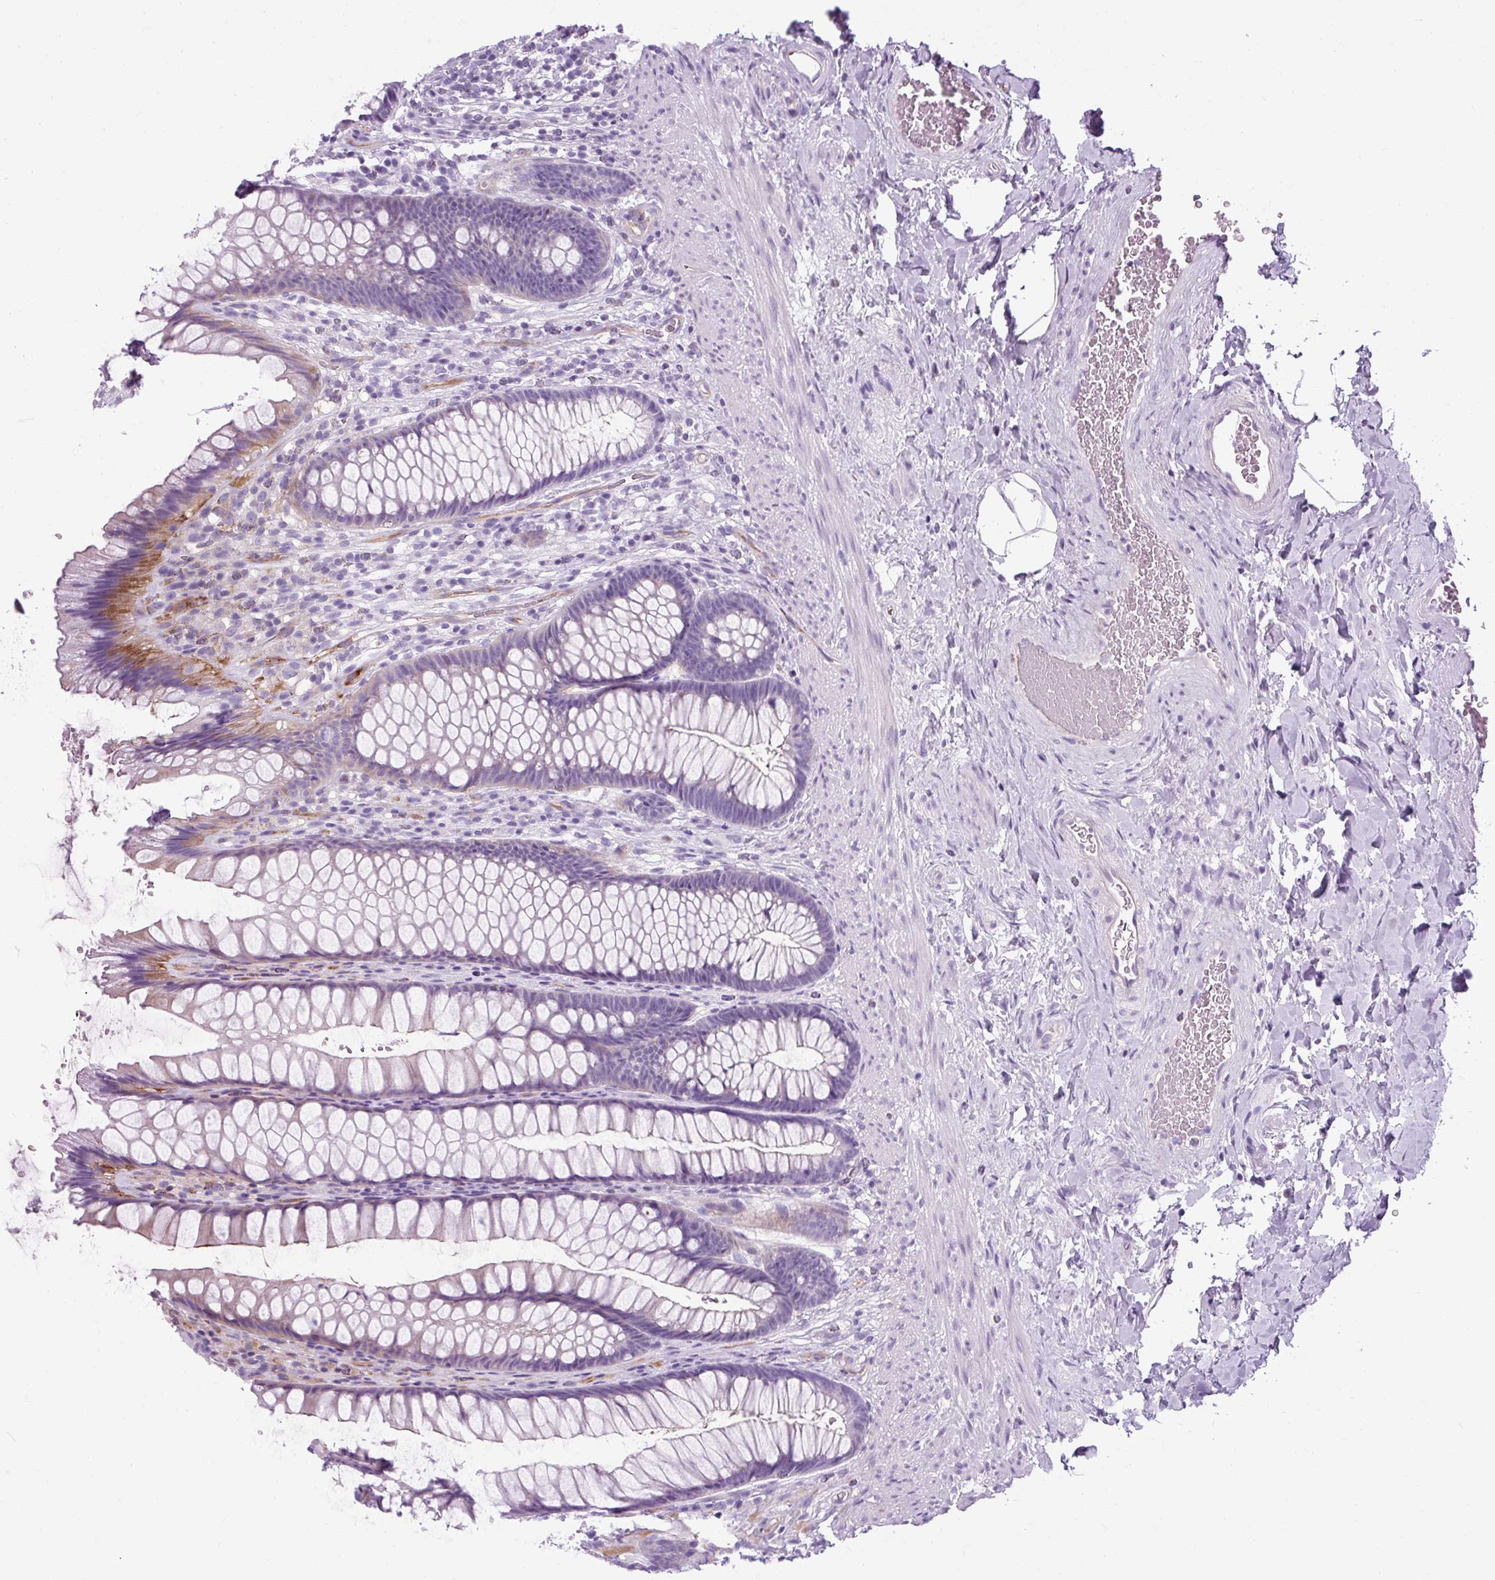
{"staining": {"intensity": "moderate", "quantity": "<25%", "location": "cytoplasmic/membranous"}, "tissue": "rectum", "cell_type": "Glandular cells", "image_type": "normal", "snomed": [{"axis": "morphology", "description": "Normal tissue, NOS"}, {"axis": "topography", "description": "Rectum"}], "caption": "This histopathology image shows immunohistochemistry staining of unremarkable human rectum, with low moderate cytoplasmic/membranous positivity in approximately <25% of glandular cells.", "gene": "OOEP", "patient": {"sex": "male", "age": 53}}